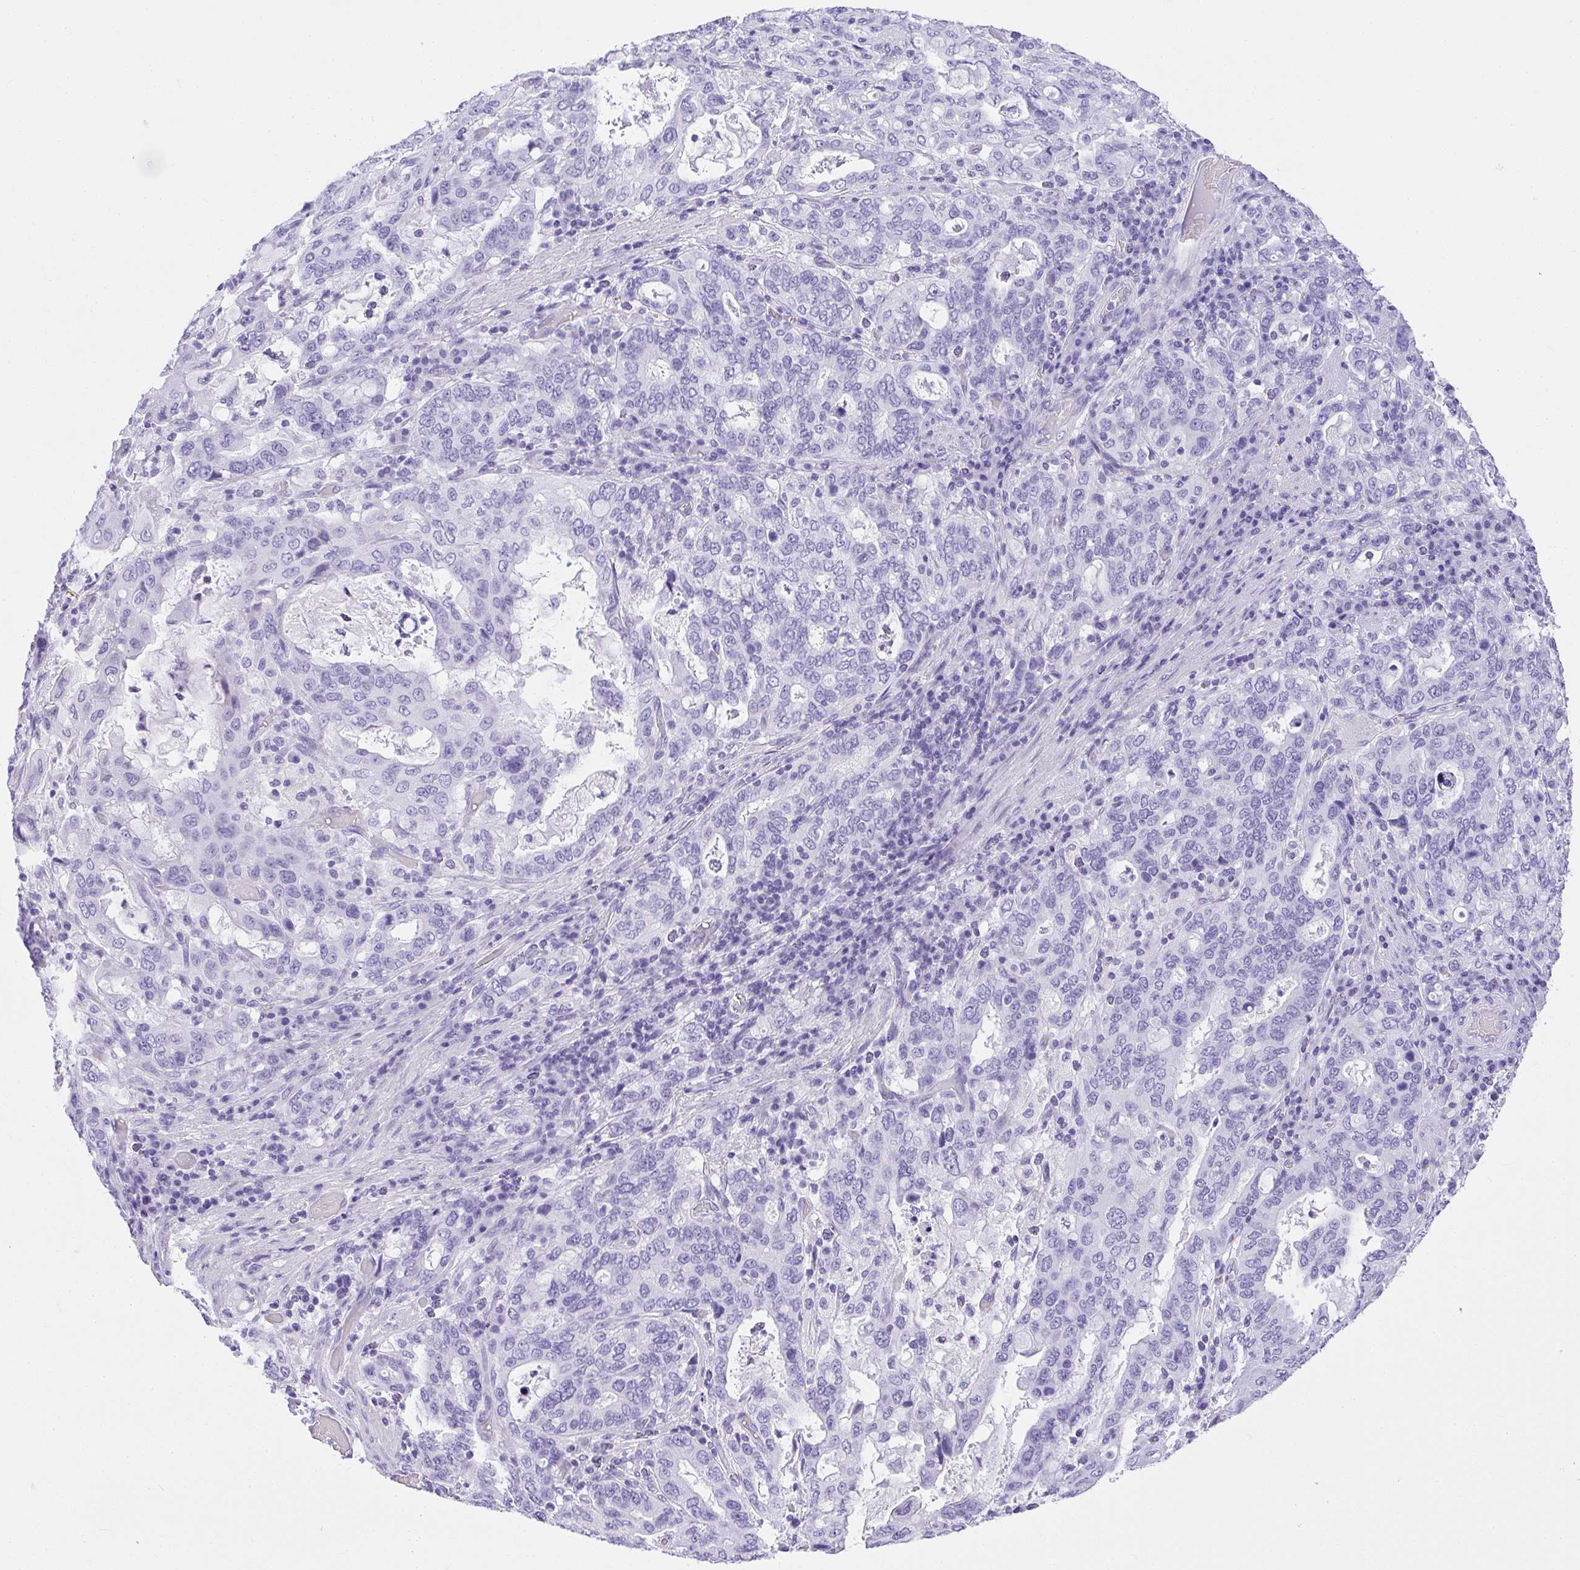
{"staining": {"intensity": "negative", "quantity": "none", "location": "none"}, "tissue": "stomach cancer", "cell_type": "Tumor cells", "image_type": "cancer", "snomed": [{"axis": "morphology", "description": "Adenocarcinoma, NOS"}, {"axis": "topography", "description": "Stomach, upper"}, {"axis": "topography", "description": "Stomach"}], "caption": "Tumor cells are negative for brown protein staining in stomach cancer. (Immunohistochemistry (ihc), brightfield microscopy, high magnification).", "gene": "AVIL", "patient": {"sex": "male", "age": 62}}